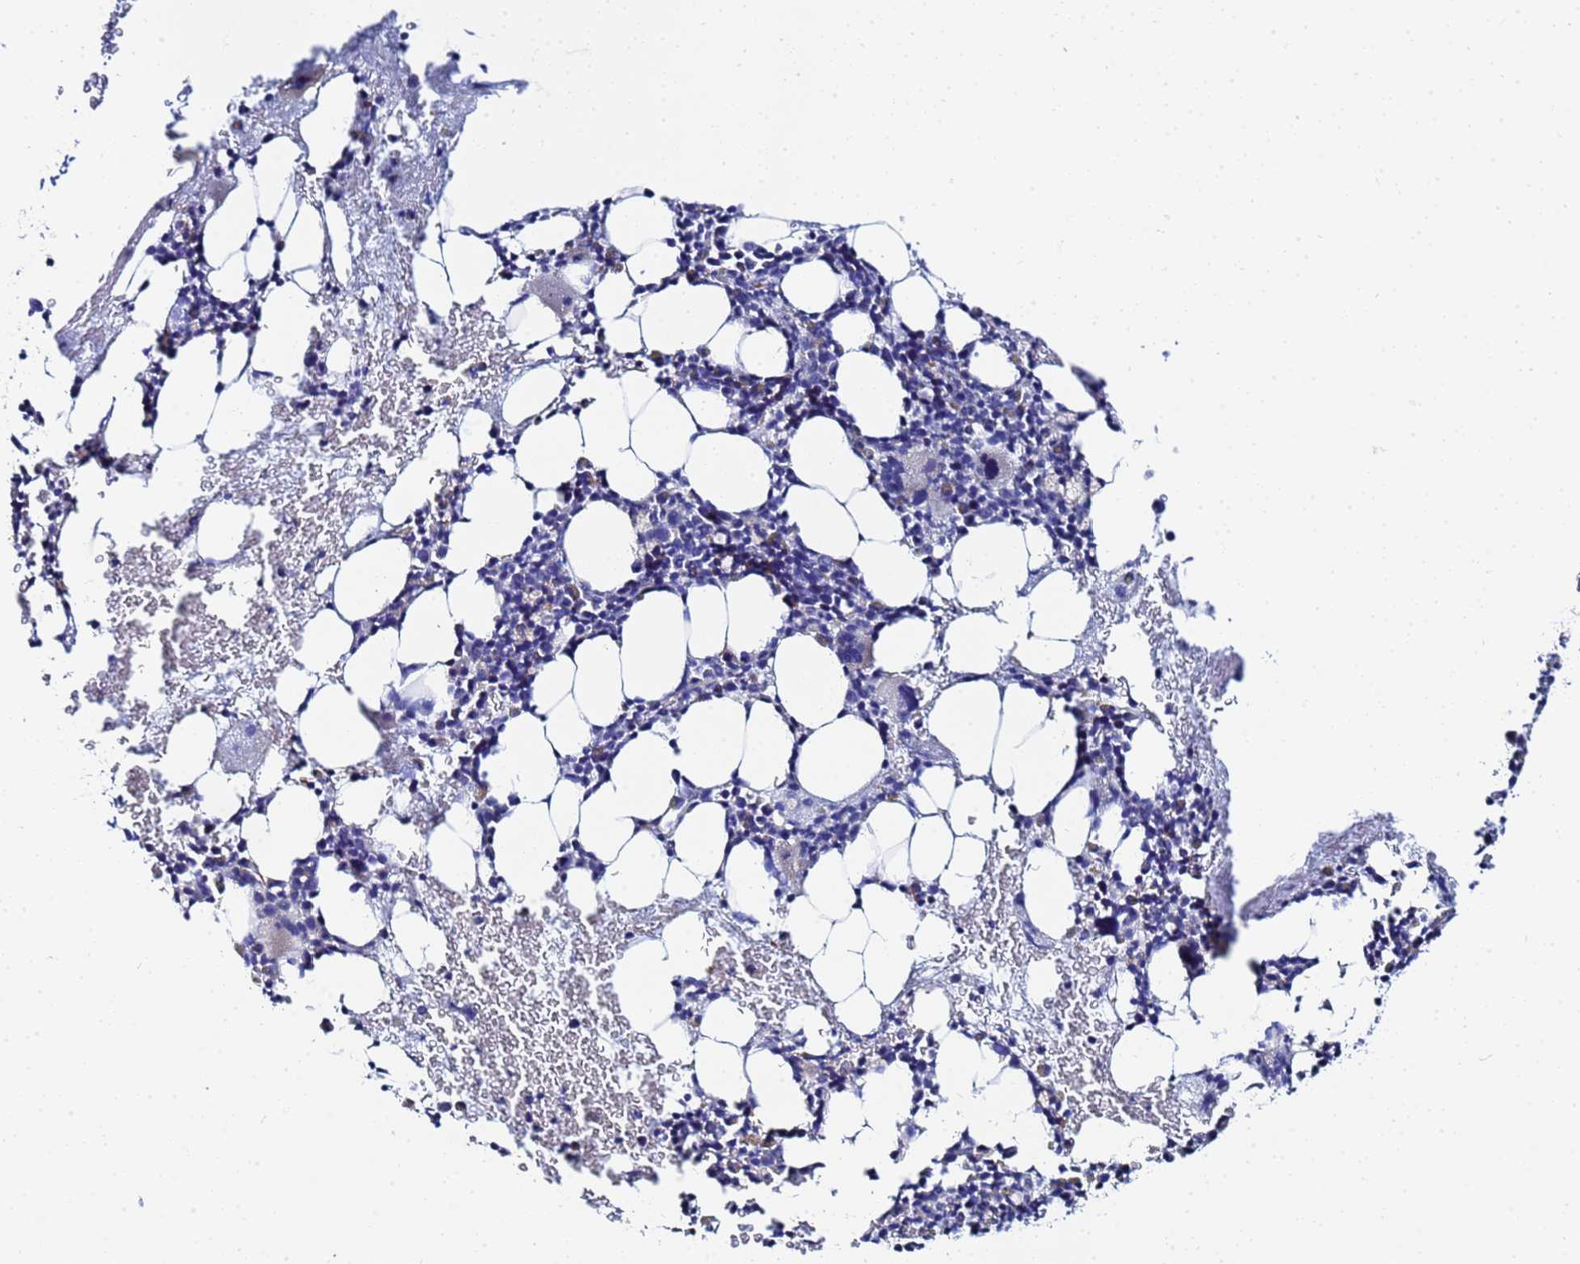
{"staining": {"intensity": "negative", "quantity": "none", "location": "none"}, "tissue": "bone marrow", "cell_type": "Hematopoietic cells", "image_type": "normal", "snomed": [{"axis": "morphology", "description": "Normal tissue, NOS"}, {"axis": "topography", "description": "Bone marrow"}], "caption": "Immunohistochemistry image of benign bone marrow stained for a protein (brown), which exhibits no staining in hematopoietic cells. The staining was performed using DAB (3,3'-diaminobenzidine) to visualize the protein expression in brown, while the nuclei were stained in blue with hematoxylin (Magnification: 20x).", "gene": "ZNF26", "patient": {"sex": "female", "age": 37}}